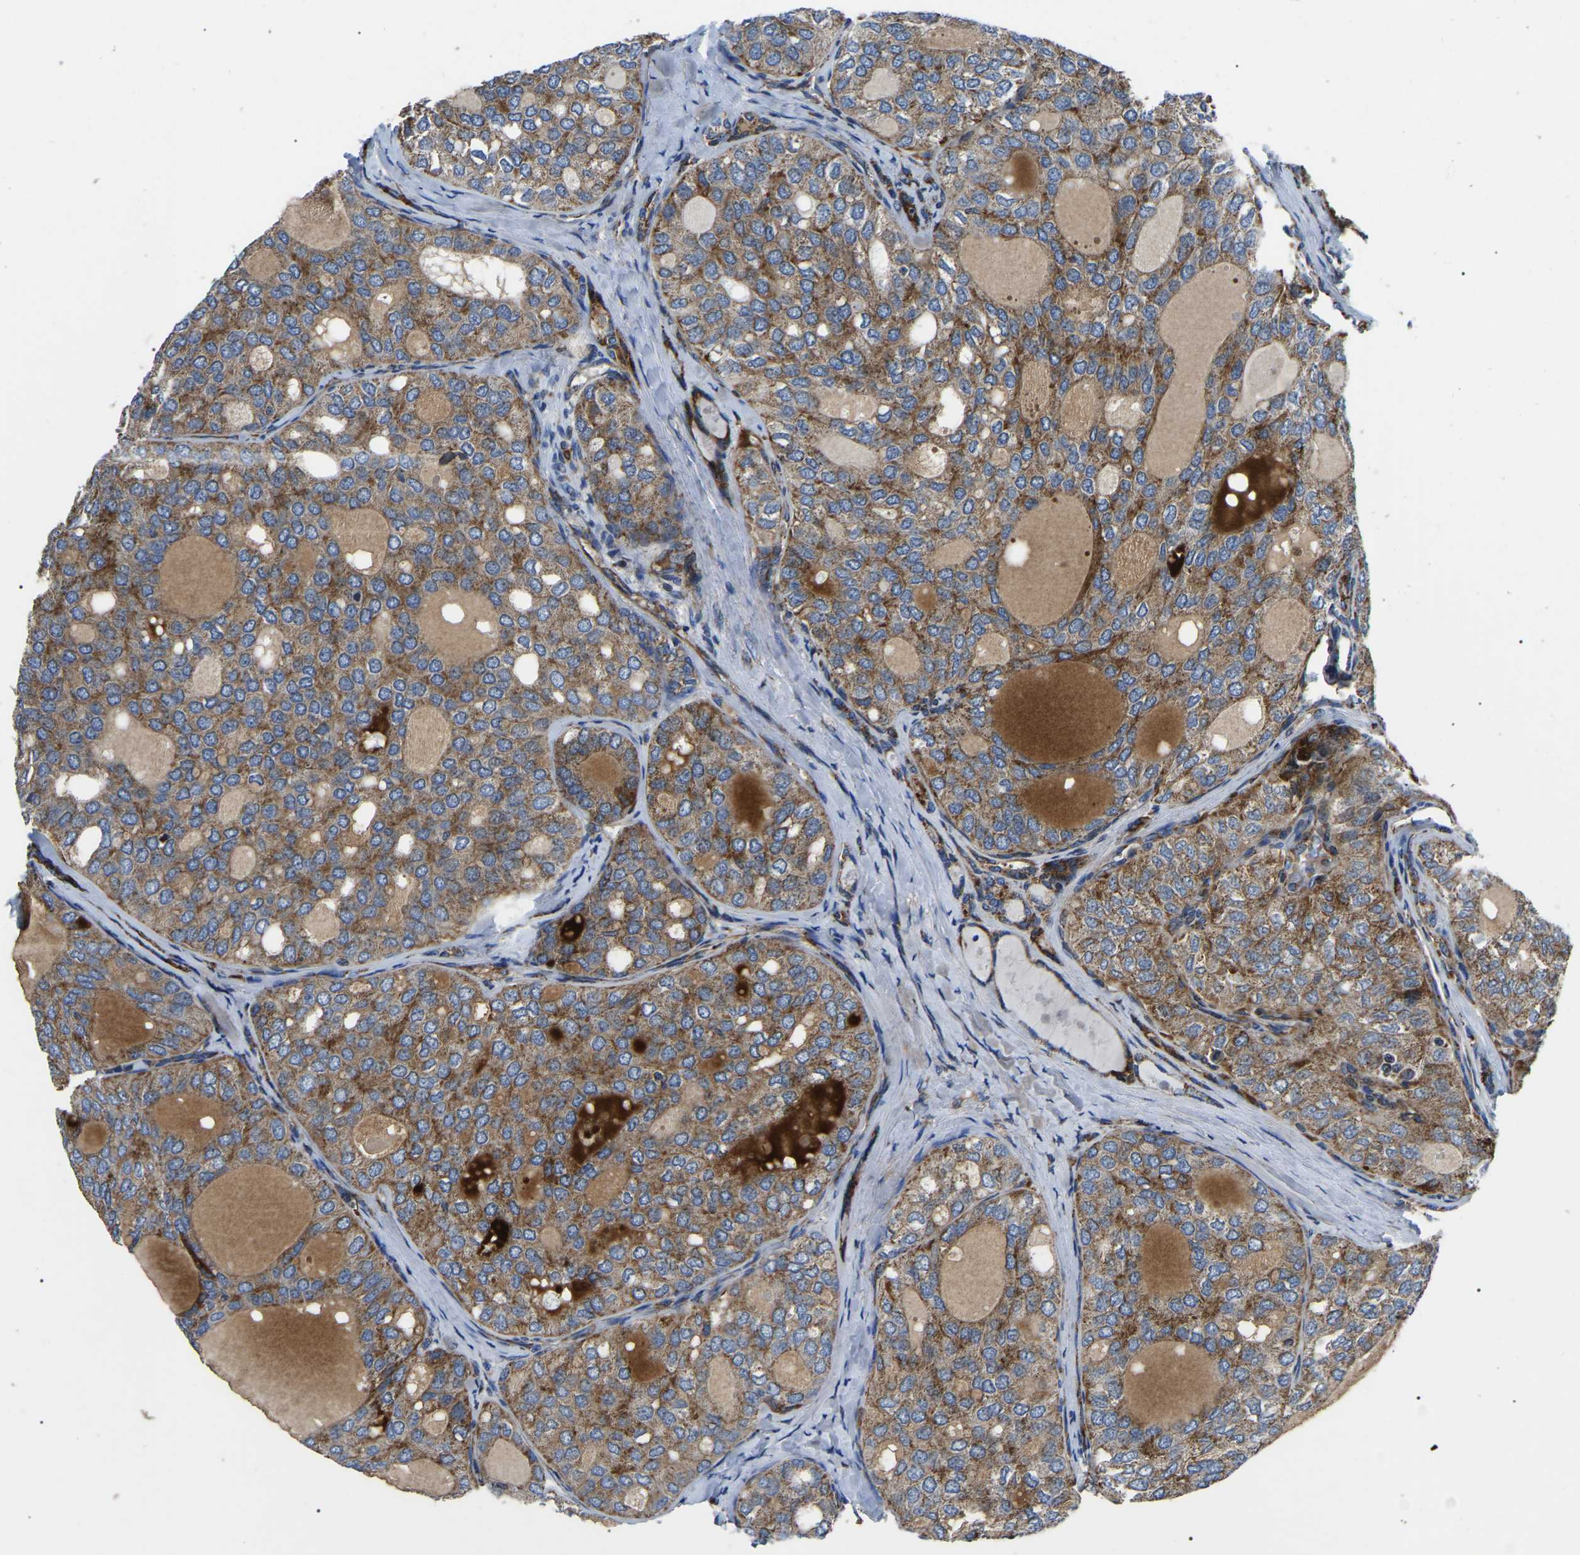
{"staining": {"intensity": "moderate", "quantity": ">75%", "location": "cytoplasmic/membranous"}, "tissue": "thyroid cancer", "cell_type": "Tumor cells", "image_type": "cancer", "snomed": [{"axis": "morphology", "description": "Follicular adenoma carcinoma, NOS"}, {"axis": "topography", "description": "Thyroid gland"}], "caption": "Immunohistochemical staining of thyroid cancer (follicular adenoma carcinoma) shows medium levels of moderate cytoplasmic/membranous protein positivity in about >75% of tumor cells. (Stains: DAB (3,3'-diaminobenzidine) in brown, nuclei in blue, Microscopy: brightfield microscopy at high magnification).", "gene": "PPM1E", "patient": {"sex": "male", "age": 75}}